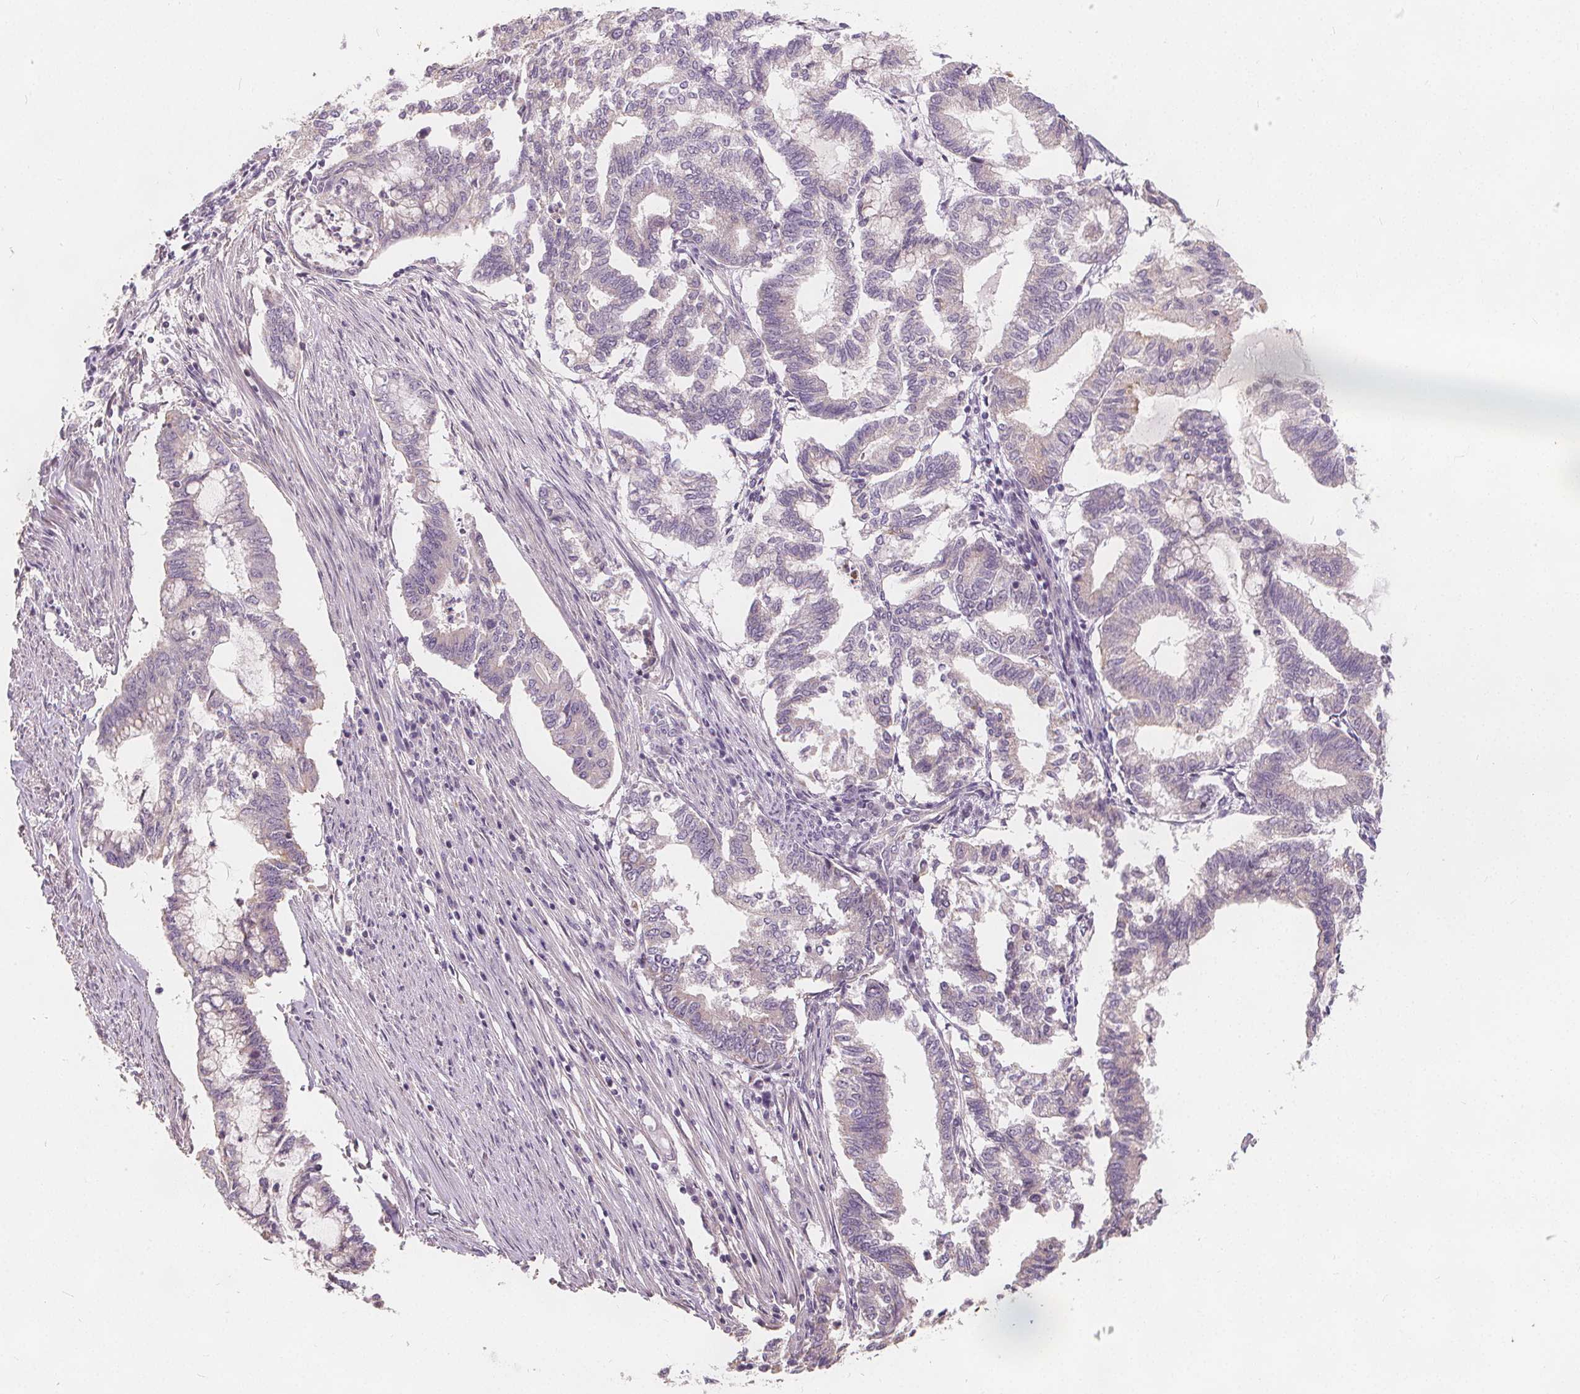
{"staining": {"intensity": "negative", "quantity": "none", "location": "none"}, "tissue": "endometrial cancer", "cell_type": "Tumor cells", "image_type": "cancer", "snomed": [{"axis": "morphology", "description": "Adenocarcinoma, NOS"}, {"axis": "topography", "description": "Endometrium"}], "caption": "Image shows no protein positivity in tumor cells of adenocarcinoma (endometrial) tissue. (DAB immunohistochemistry, high magnification).", "gene": "DRC3", "patient": {"sex": "female", "age": 79}}